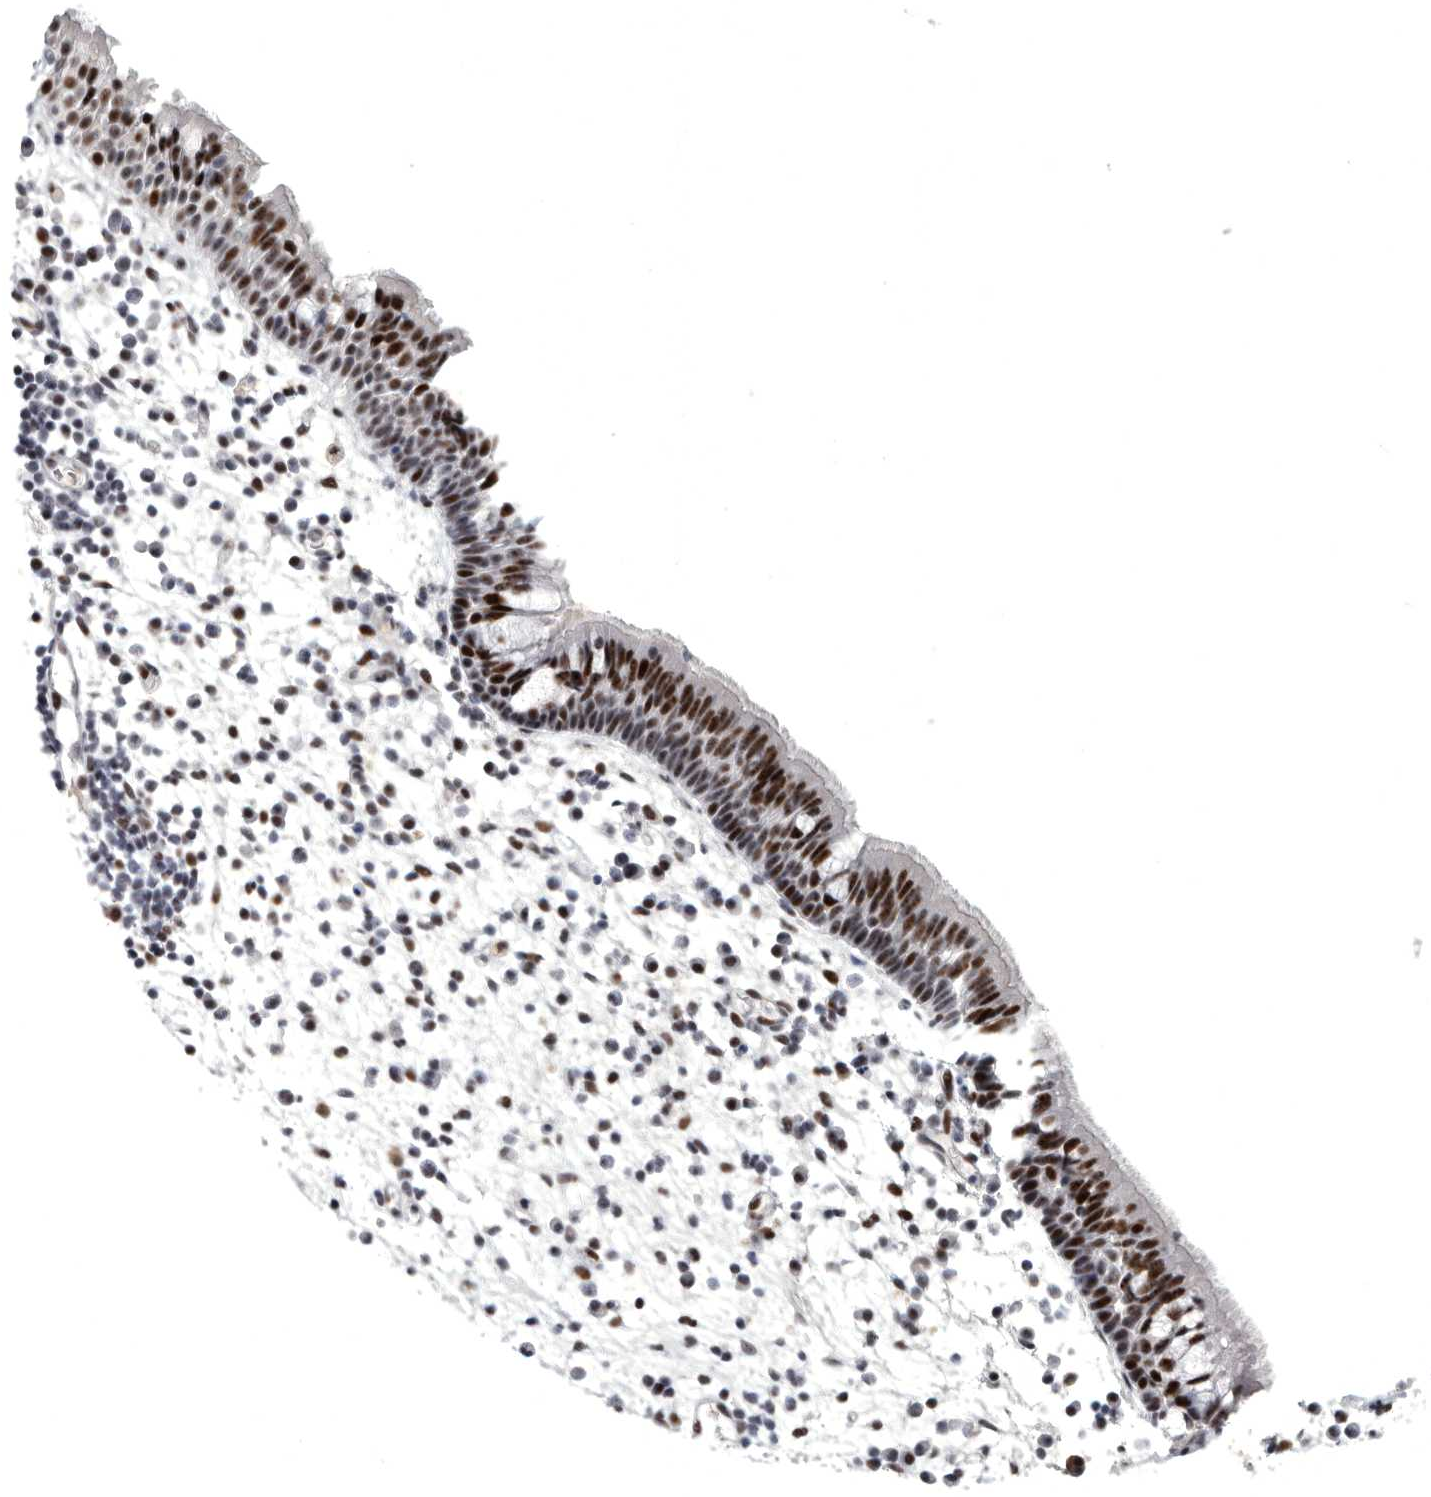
{"staining": {"intensity": "strong", "quantity": "25%-75%", "location": "nuclear"}, "tissue": "nasopharynx", "cell_type": "Respiratory epithelial cells", "image_type": "normal", "snomed": [{"axis": "morphology", "description": "Normal tissue, NOS"}, {"axis": "morphology", "description": "Inflammation, NOS"}, {"axis": "morphology", "description": "Malignant melanoma, Metastatic site"}, {"axis": "topography", "description": "Nasopharynx"}], "caption": "Respiratory epithelial cells reveal high levels of strong nuclear positivity in approximately 25%-75% of cells in unremarkable human nasopharynx. (Stains: DAB in brown, nuclei in blue, Microscopy: brightfield microscopy at high magnification).", "gene": "WRAP73", "patient": {"sex": "male", "age": 70}}